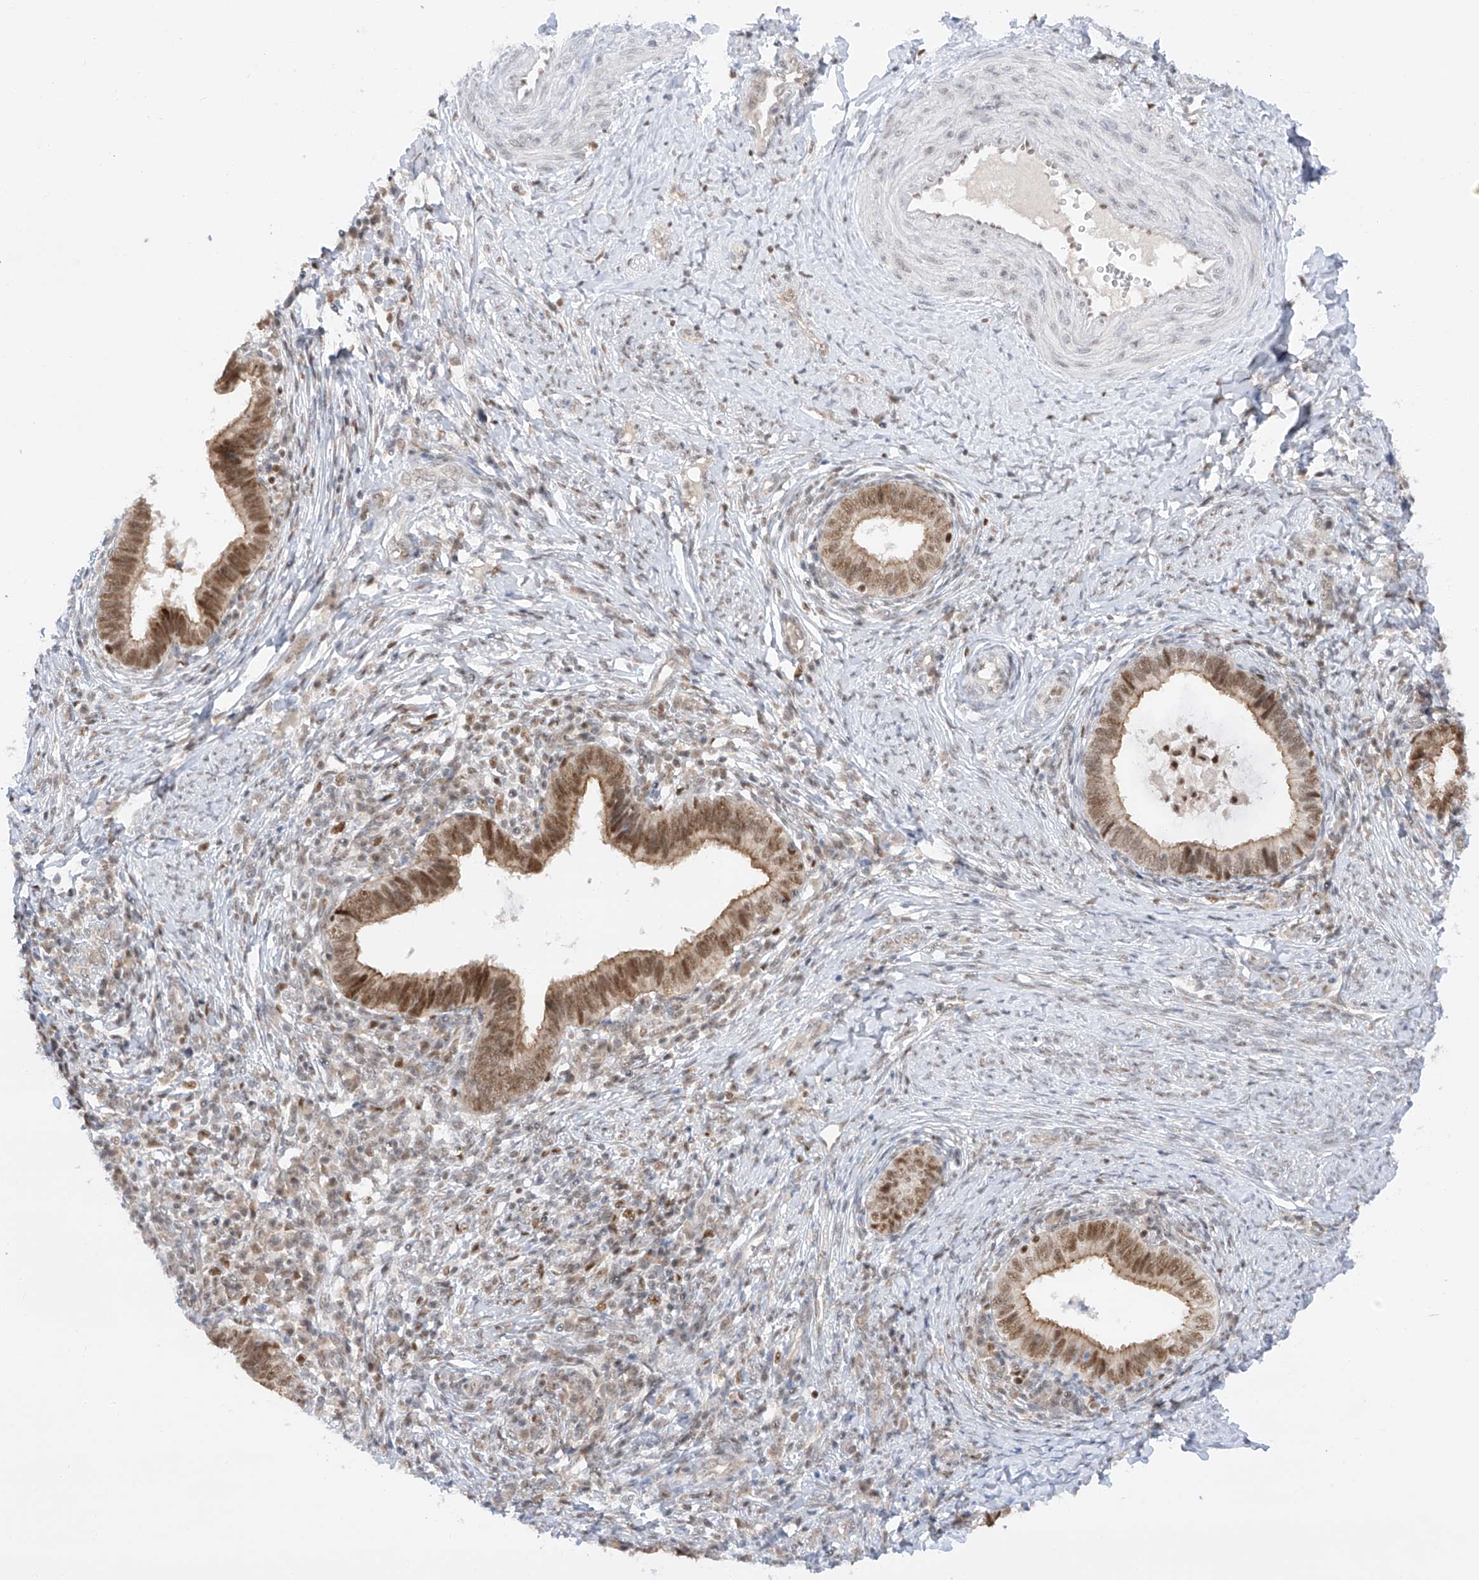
{"staining": {"intensity": "moderate", "quantity": ">75%", "location": "cytoplasmic/membranous,nuclear"}, "tissue": "cervical cancer", "cell_type": "Tumor cells", "image_type": "cancer", "snomed": [{"axis": "morphology", "description": "Adenocarcinoma, NOS"}, {"axis": "topography", "description": "Cervix"}], "caption": "Cervical adenocarcinoma tissue exhibits moderate cytoplasmic/membranous and nuclear positivity in approximately >75% of tumor cells, visualized by immunohistochemistry.", "gene": "POGK", "patient": {"sex": "female", "age": 36}}